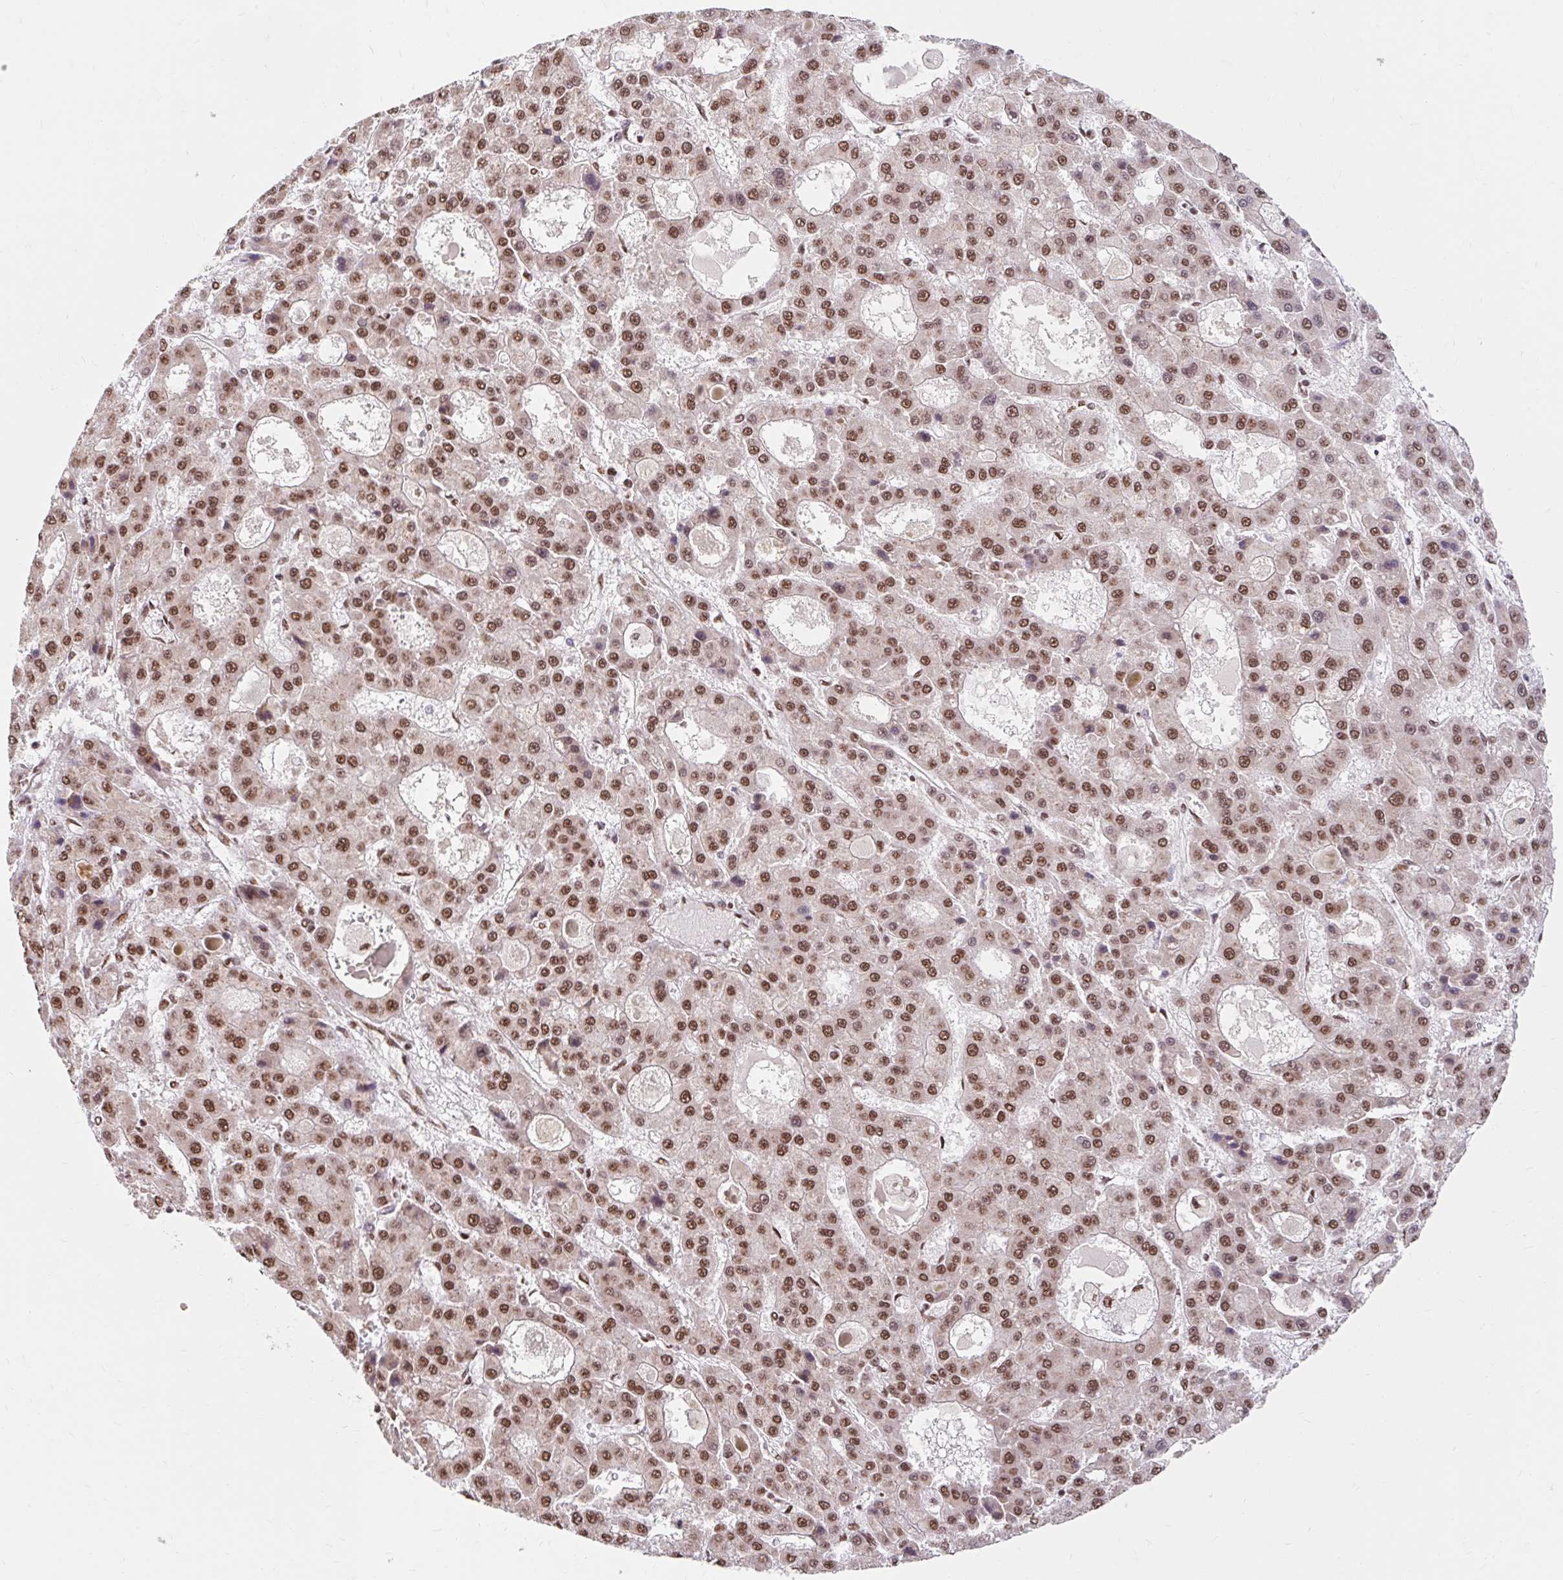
{"staining": {"intensity": "moderate", "quantity": ">75%", "location": "nuclear"}, "tissue": "liver cancer", "cell_type": "Tumor cells", "image_type": "cancer", "snomed": [{"axis": "morphology", "description": "Carcinoma, Hepatocellular, NOS"}, {"axis": "topography", "description": "Liver"}], "caption": "Liver hepatocellular carcinoma was stained to show a protein in brown. There is medium levels of moderate nuclear staining in about >75% of tumor cells. (DAB (3,3'-diaminobenzidine) IHC with brightfield microscopy, high magnification).", "gene": "BICRA", "patient": {"sex": "male", "age": 70}}